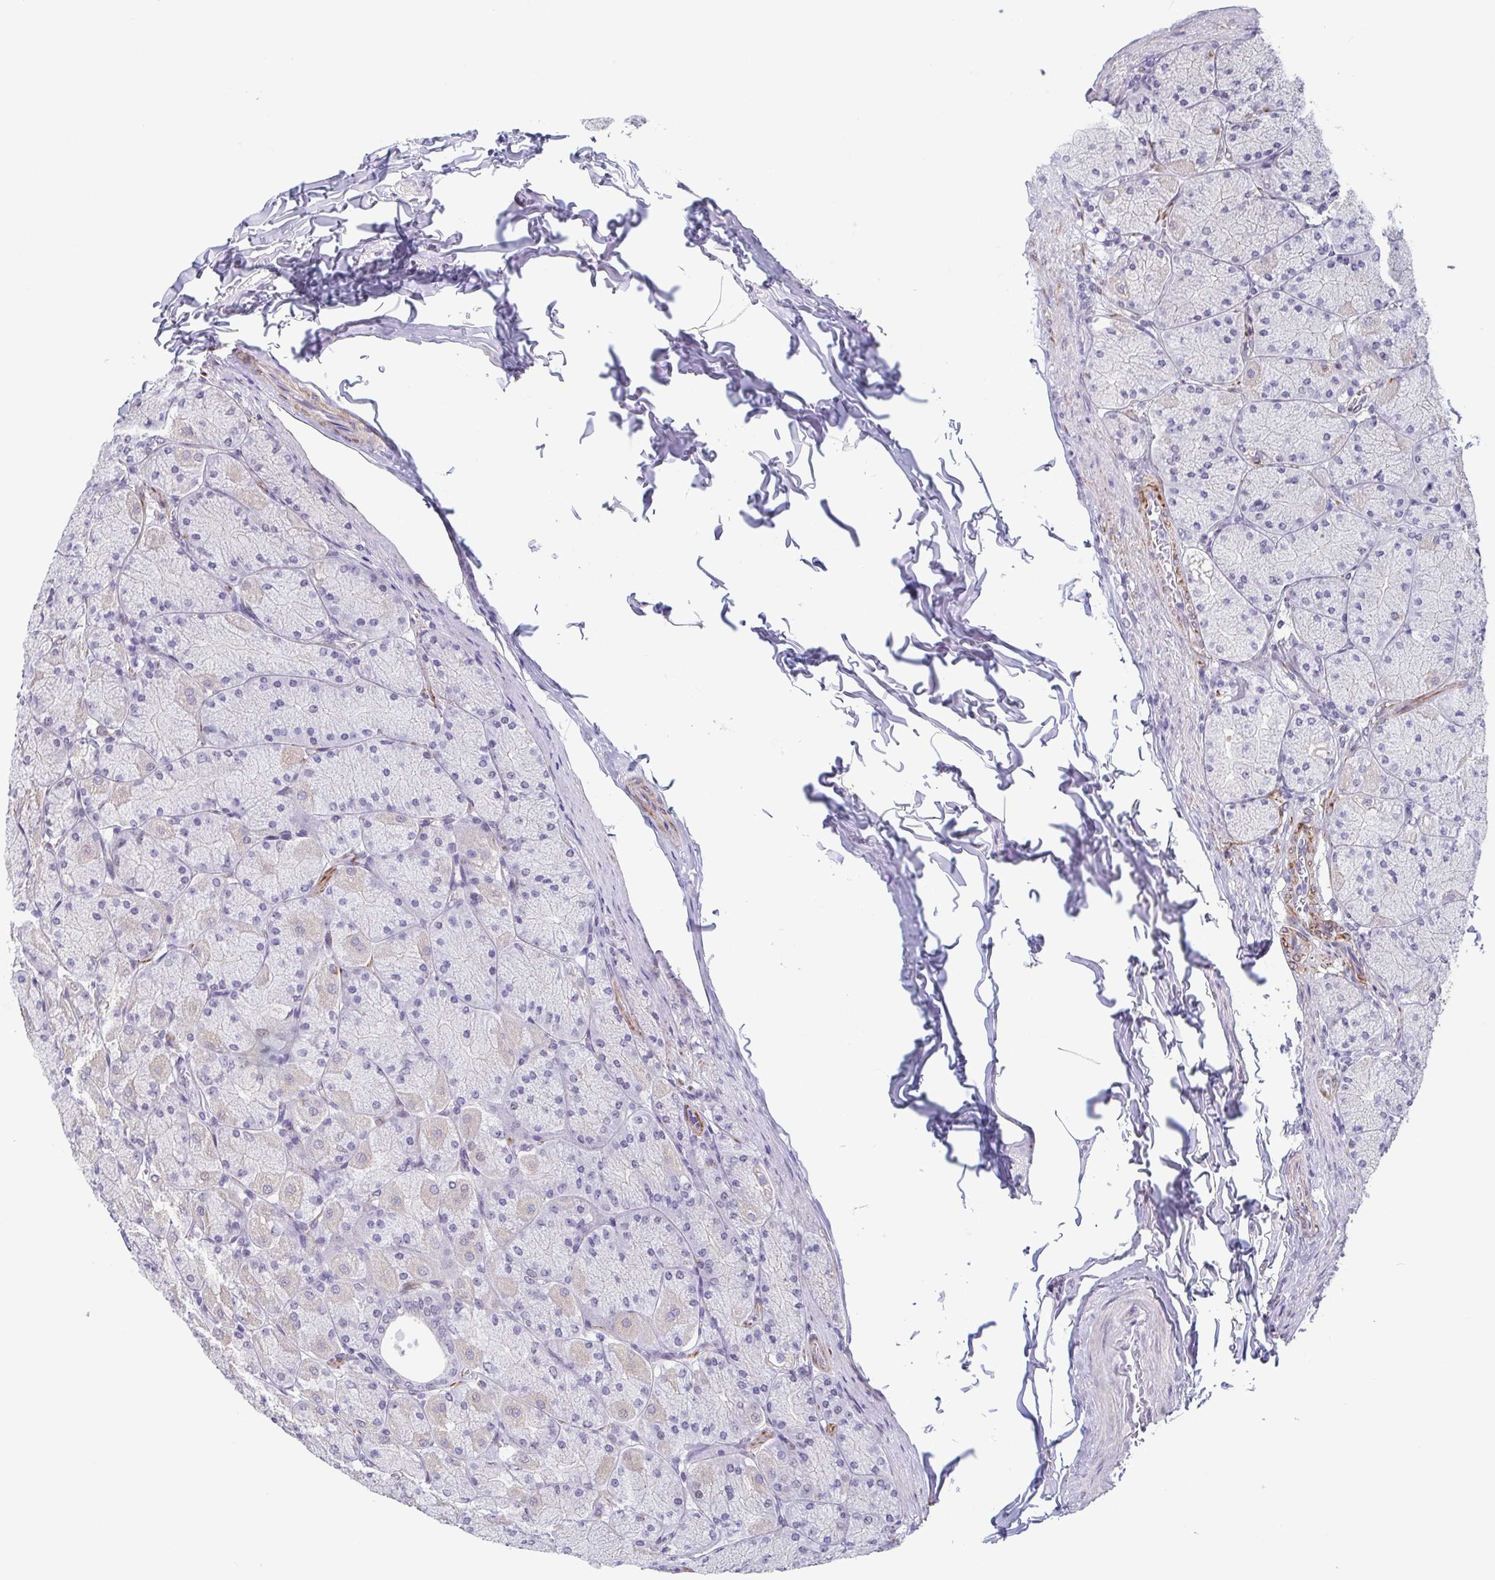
{"staining": {"intensity": "negative", "quantity": "none", "location": "none"}, "tissue": "stomach", "cell_type": "Glandular cells", "image_type": "normal", "snomed": [{"axis": "morphology", "description": "Normal tissue, NOS"}, {"axis": "topography", "description": "Stomach, upper"}], "caption": "The histopathology image reveals no significant expression in glandular cells of stomach.", "gene": "TMEM92", "patient": {"sex": "female", "age": 56}}